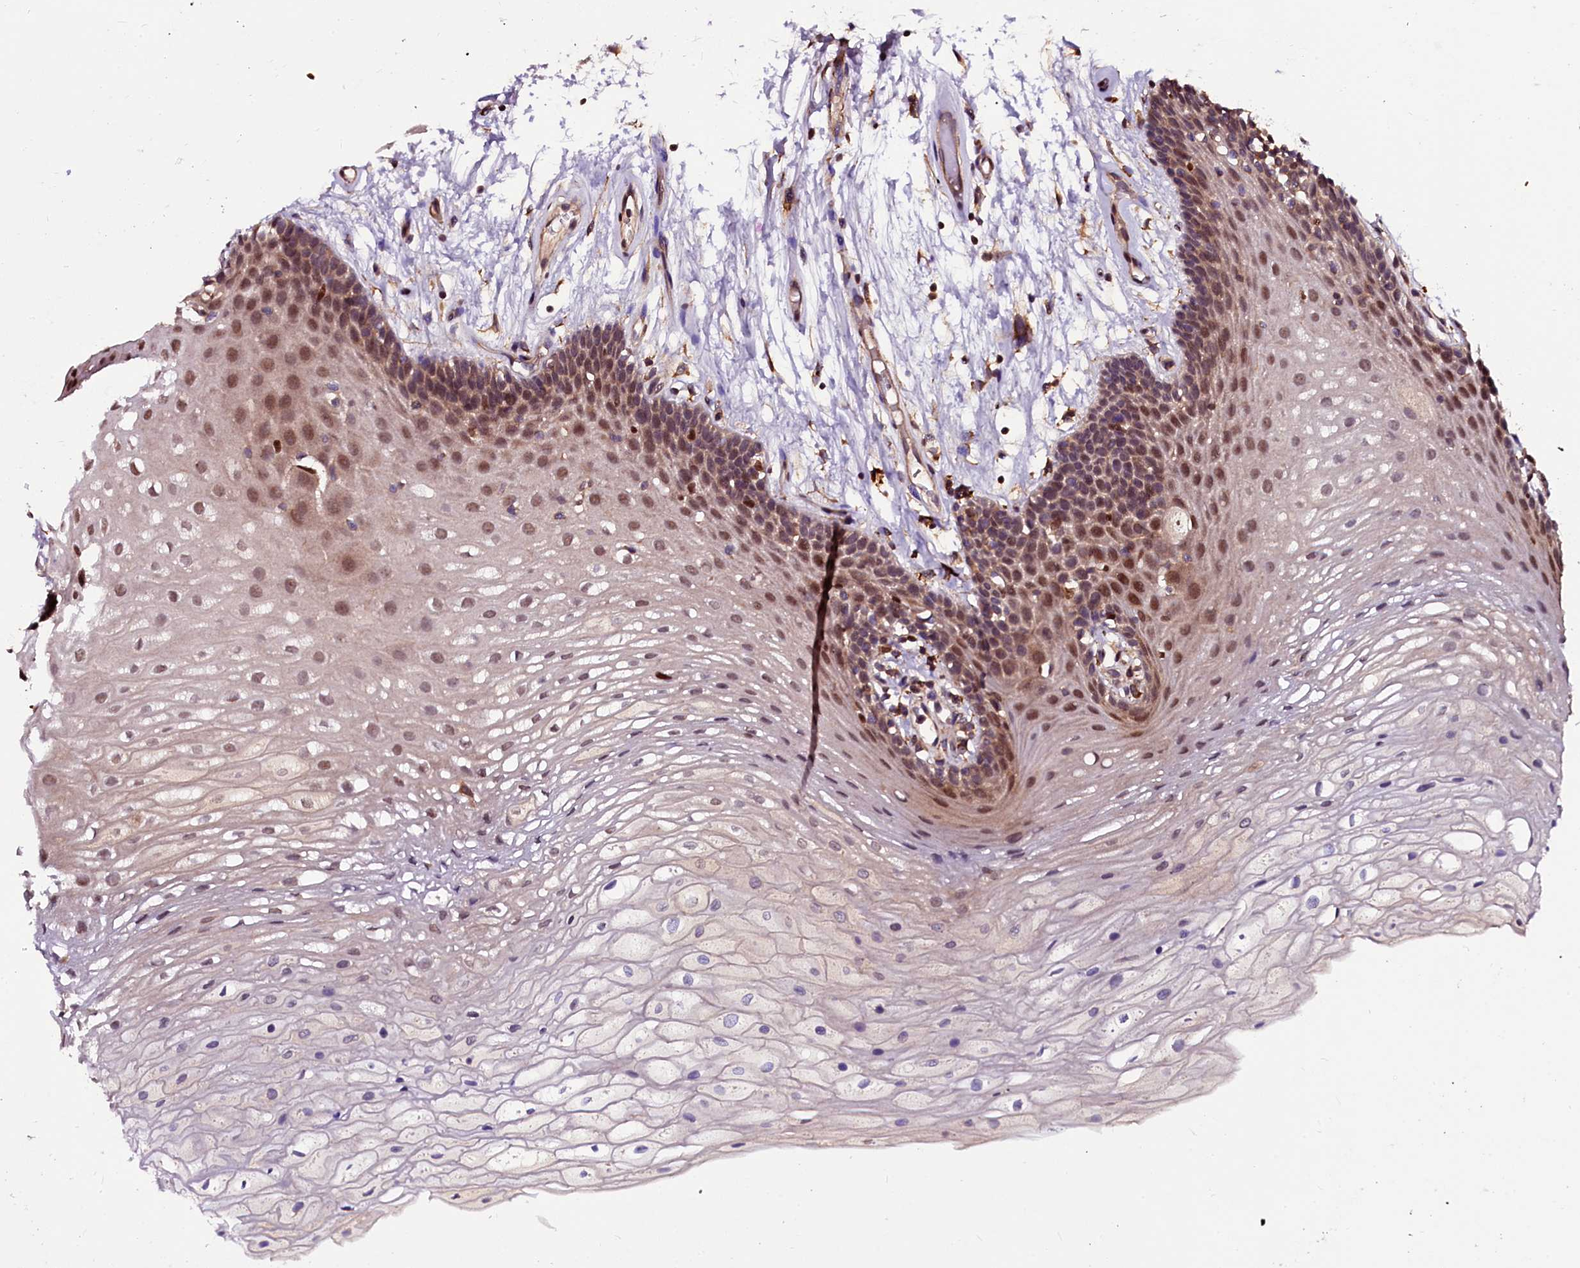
{"staining": {"intensity": "moderate", "quantity": ">75%", "location": "nuclear"}, "tissue": "oral mucosa", "cell_type": "Squamous epithelial cells", "image_type": "normal", "snomed": [{"axis": "morphology", "description": "Normal tissue, NOS"}, {"axis": "topography", "description": "Oral tissue"}], "caption": "Oral mucosa was stained to show a protein in brown. There is medium levels of moderate nuclear staining in about >75% of squamous epithelial cells.", "gene": "N4BP1", "patient": {"sex": "female", "age": 80}}